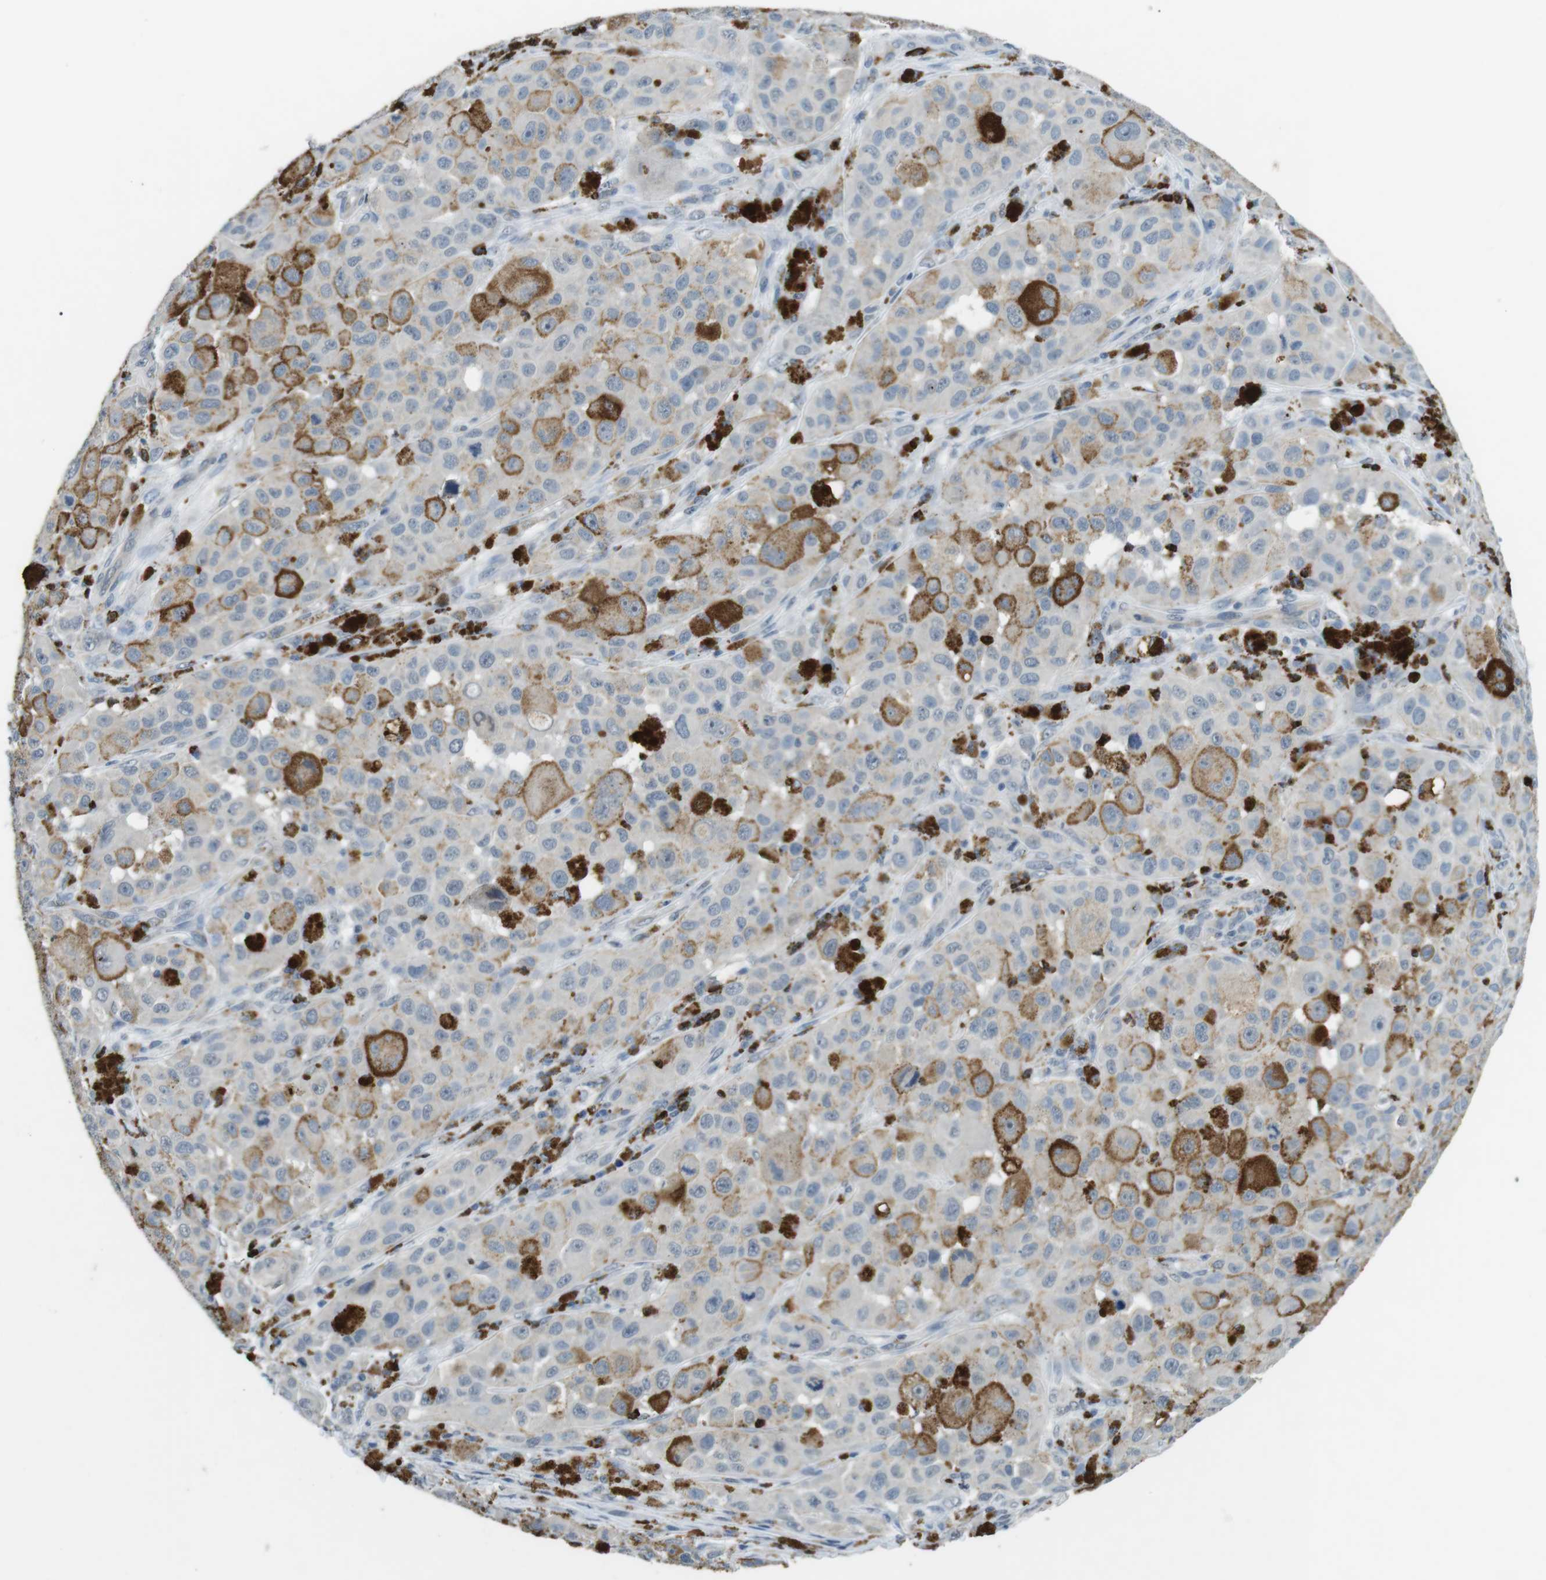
{"staining": {"intensity": "negative", "quantity": "none", "location": "none"}, "tissue": "melanoma", "cell_type": "Tumor cells", "image_type": "cancer", "snomed": [{"axis": "morphology", "description": "Malignant melanoma, NOS"}, {"axis": "topography", "description": "Skin"}], "caption": "IHC of human malignant melanoma shows no positivity in tumor cells.", "gene": "GZMM", "patient": {"sex": "female", "age": 46}}